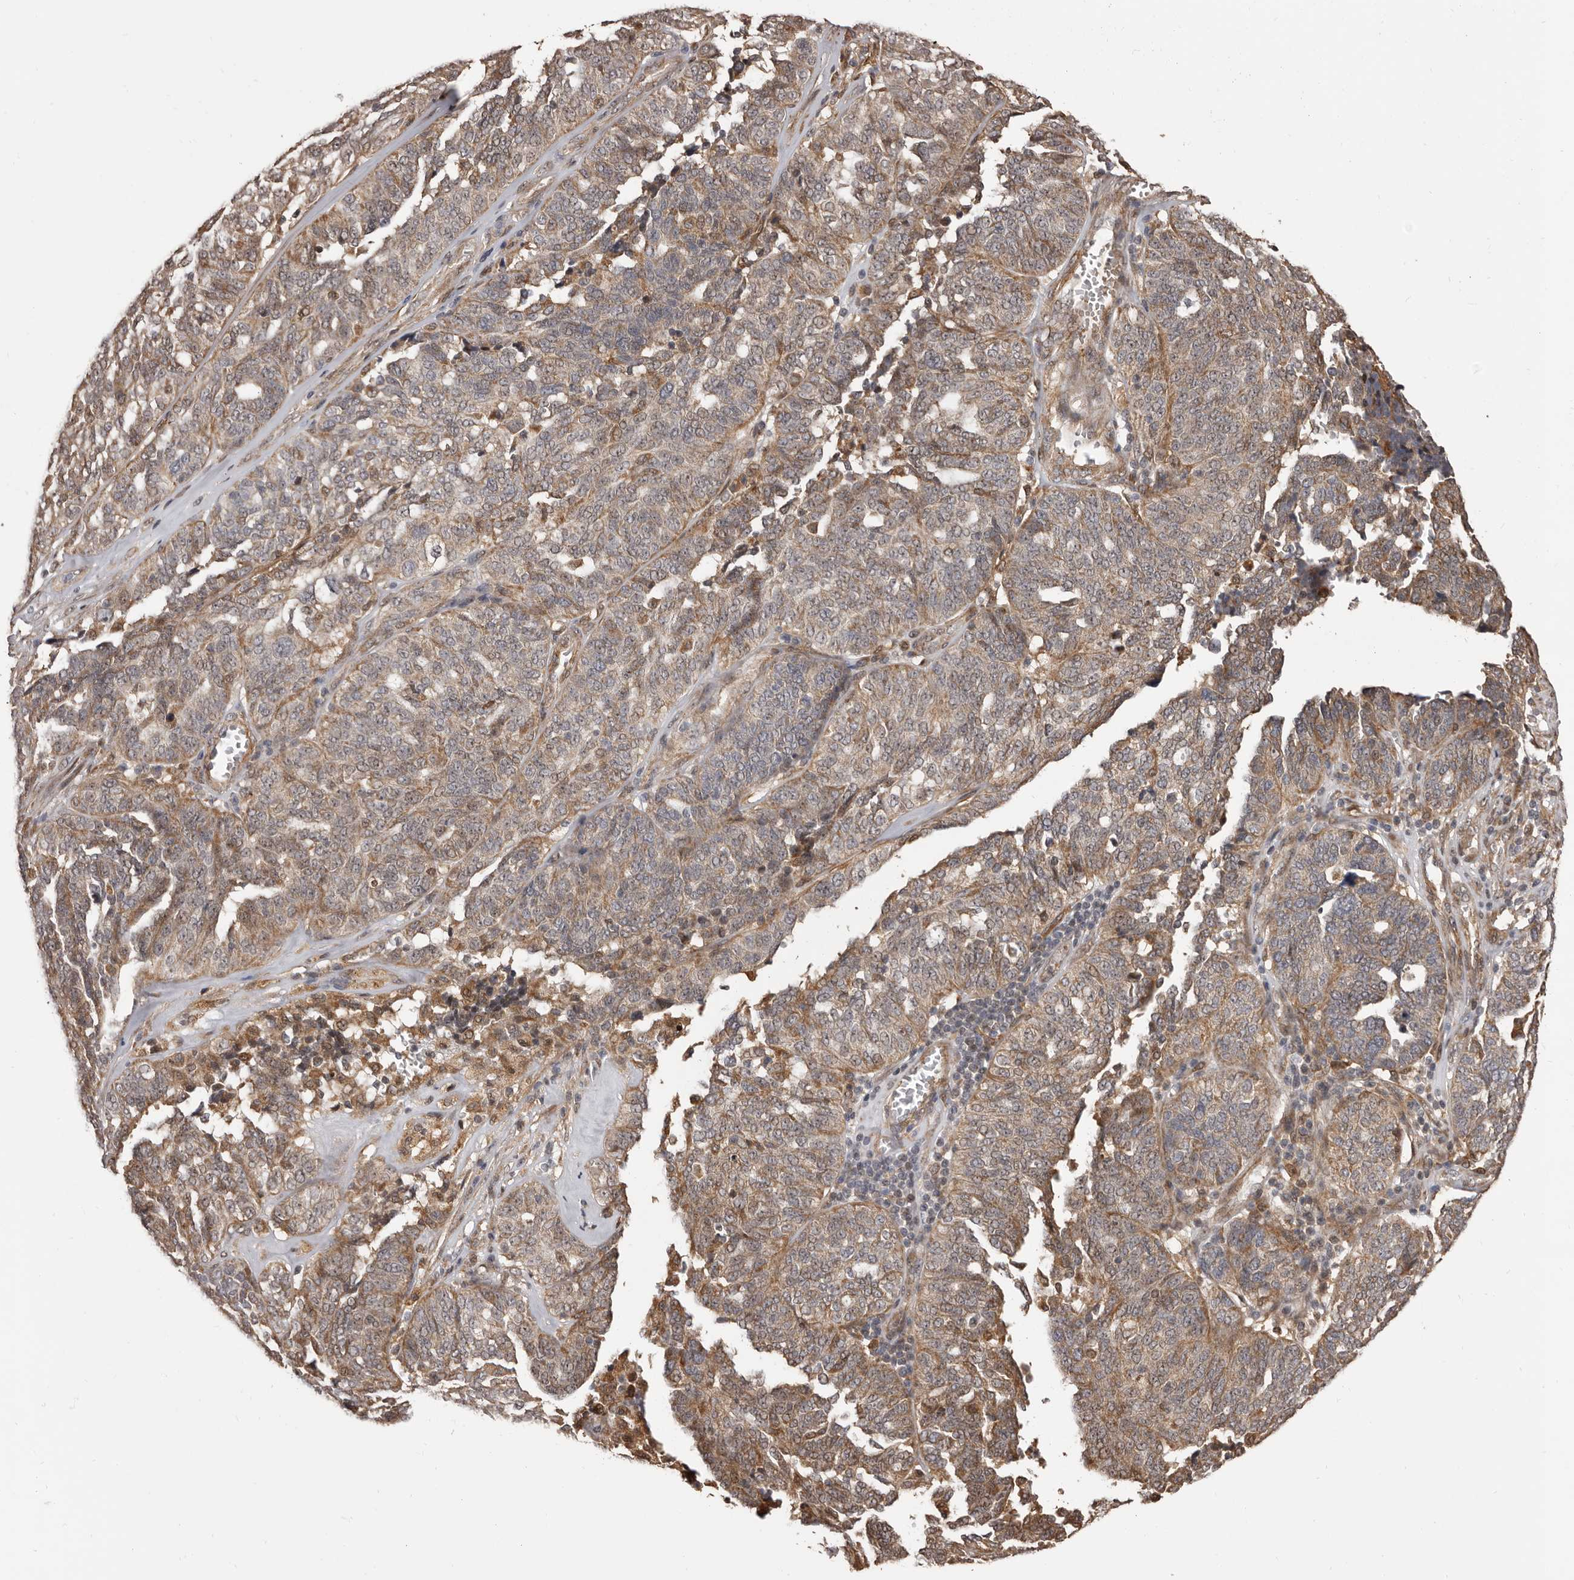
{"staining": {"intensity": "weak", "quantity": ">75%", "location": "cytoplasmic/membranous"}, "tissue": "ovarian cancer", "cell_type": "Tumor cells", "image_type": "cancer", "snomed": [{"axis": "morphology", "description": "Cystadenocarcinoma, serous, NOS"}, {"axis": "topography", "description": "Ovary"}], "caption": "The immunohistochemical stain highlights weak cytoplasmic/membranous expression in tumor cells of serous cystadenocarcinoma (ovarian) tissue. The protein of interest is shown in brown color, while the nuclei are stained blue.", "gene": "ZCCHC7", "patient": {"sex": "female", "age": 59}}